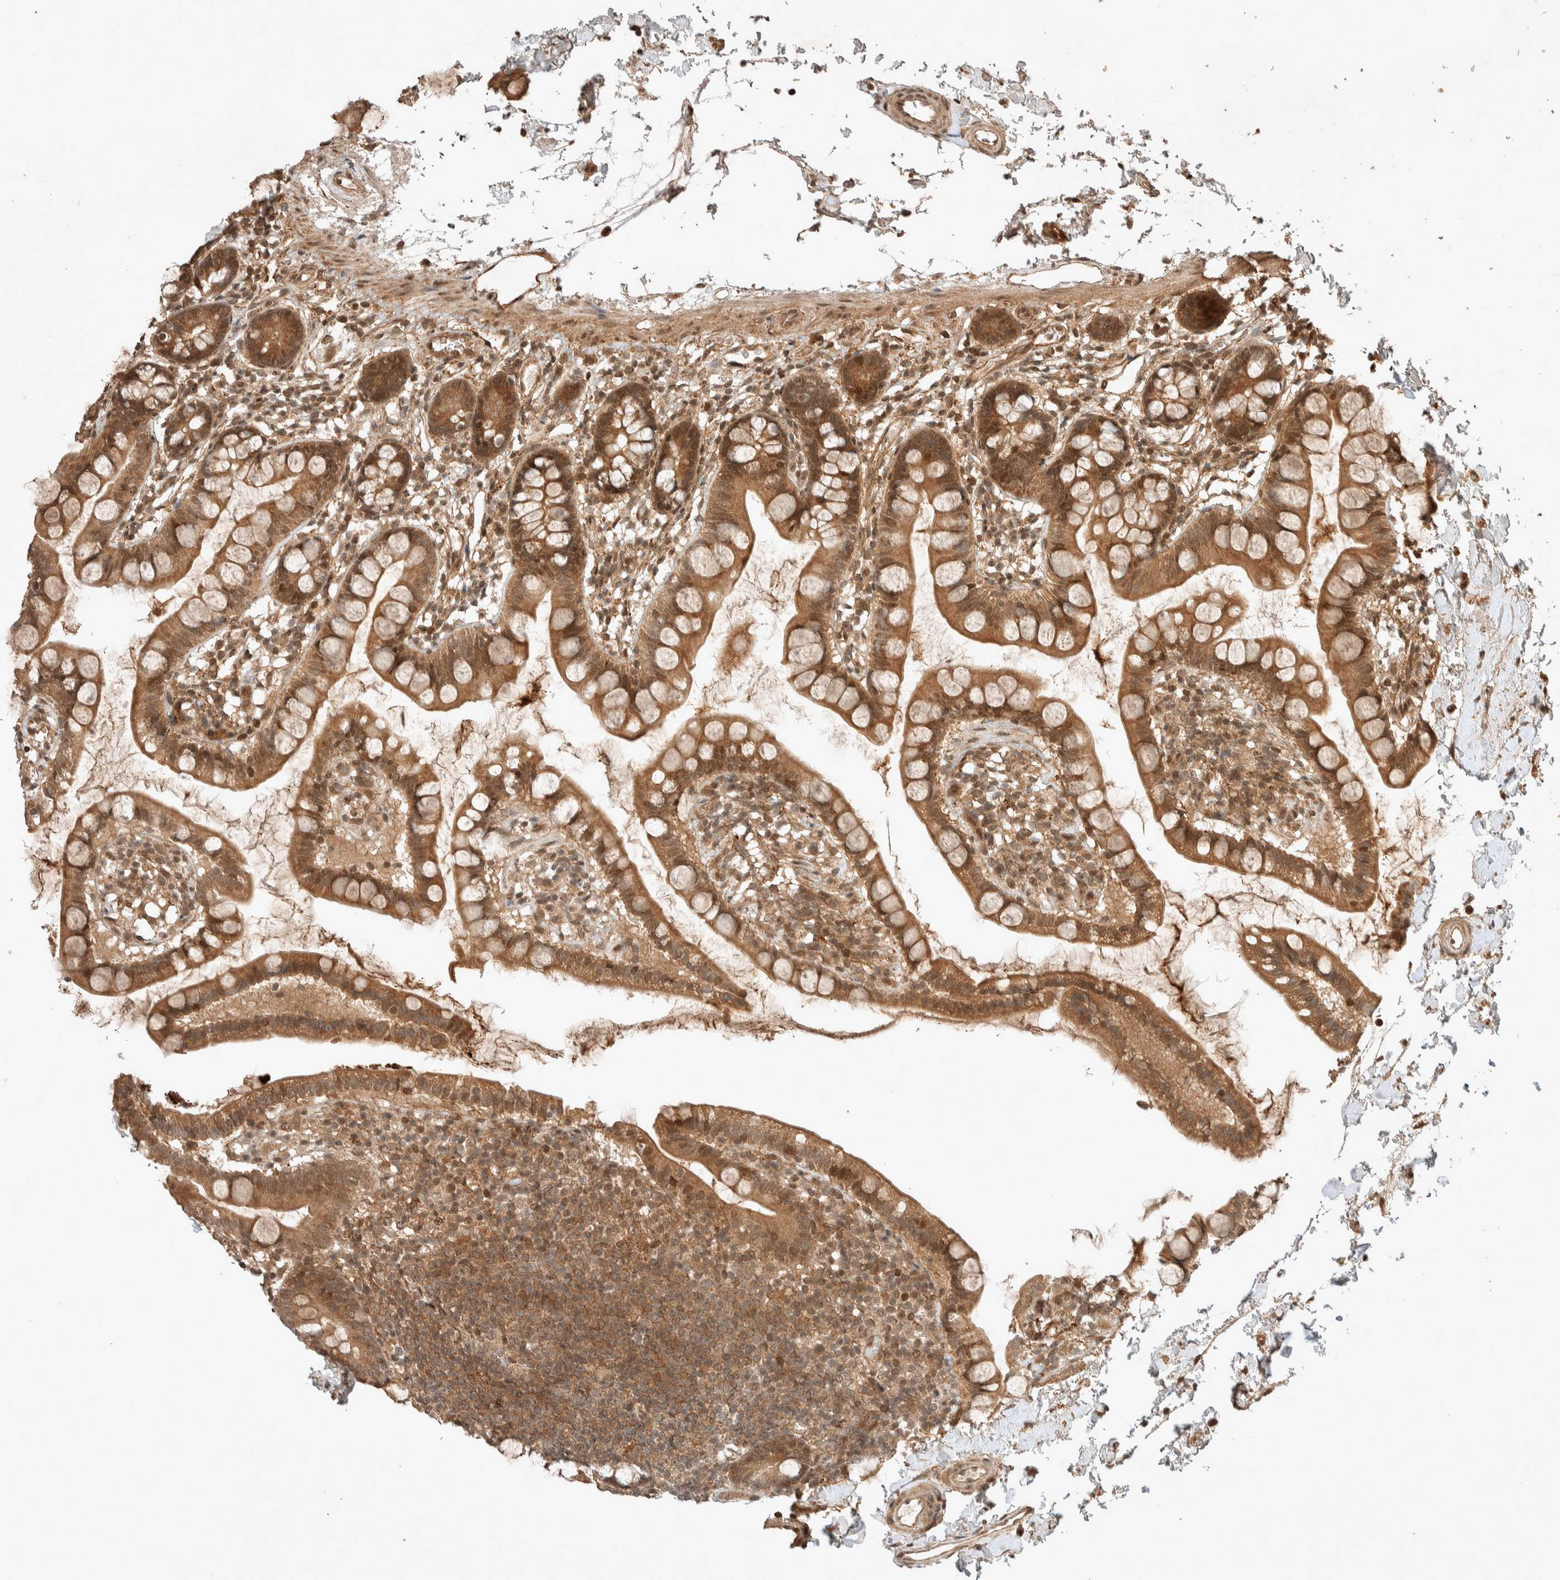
{"staining": {"intensity": "moderate", "quantity": ">75%", "location": "cytoplasmic/membranous,nuclear"}, "tissue": "small intestine", "cell_type": "Glandular cells", "image_type": "normal", "snomed": [{"axis": "morphology", "description": "Normal tissue, NOS"}, {"axis": "topography", "description": "Small intestine"}], "caption": "DAB (3,3'-diaminobenzidine) immunohistochemical staining of benign human small intestine displays moderate cytoplasmic/membranous,nuclear protein positivity in about >75% of glandular cells.", "gene": "THRA", "patient": {"sex": "female", "age": 84}}